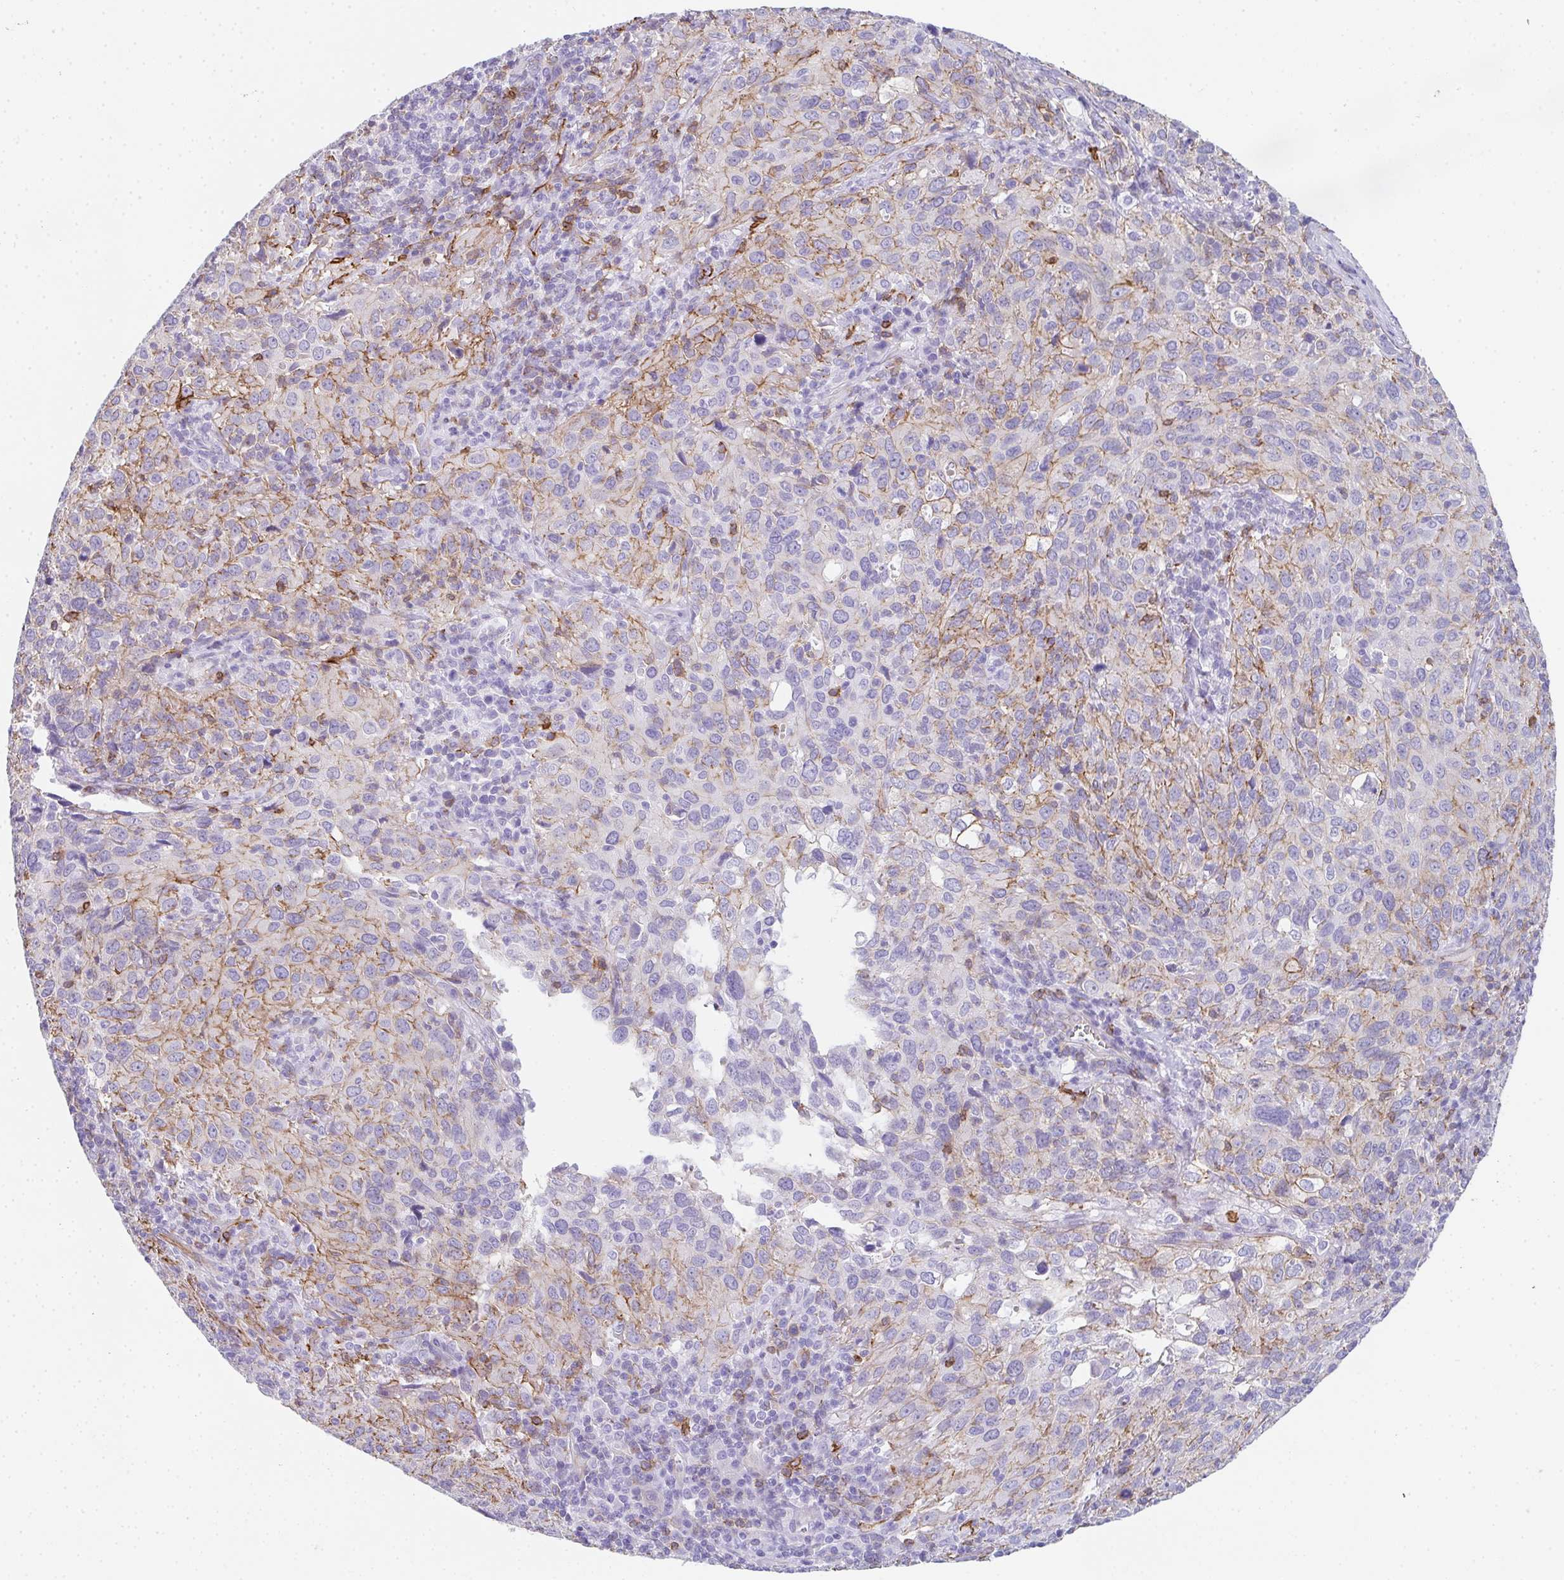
{"staining": {"intensity": "moderate", "quantity": "25%-75%", "location": "cytoplasmic/membranous"}, "tissue": "cervical cancer", "cell_type": "Tumor cells", "image_type": "cancer", "snomed": [{"axis": "morphology", "description": "Squamous cell carcinoma, NOS"}, {"axis": "topography", "description": "Cervix"}], "caption": "Moderate cytoplasmic/membranous expression is seen in about 25%-75% of tumor cells in squamous cell carcinoma (cervical).", "gene": "DBN1", "patient": {"sex": "female", "age": 51}}